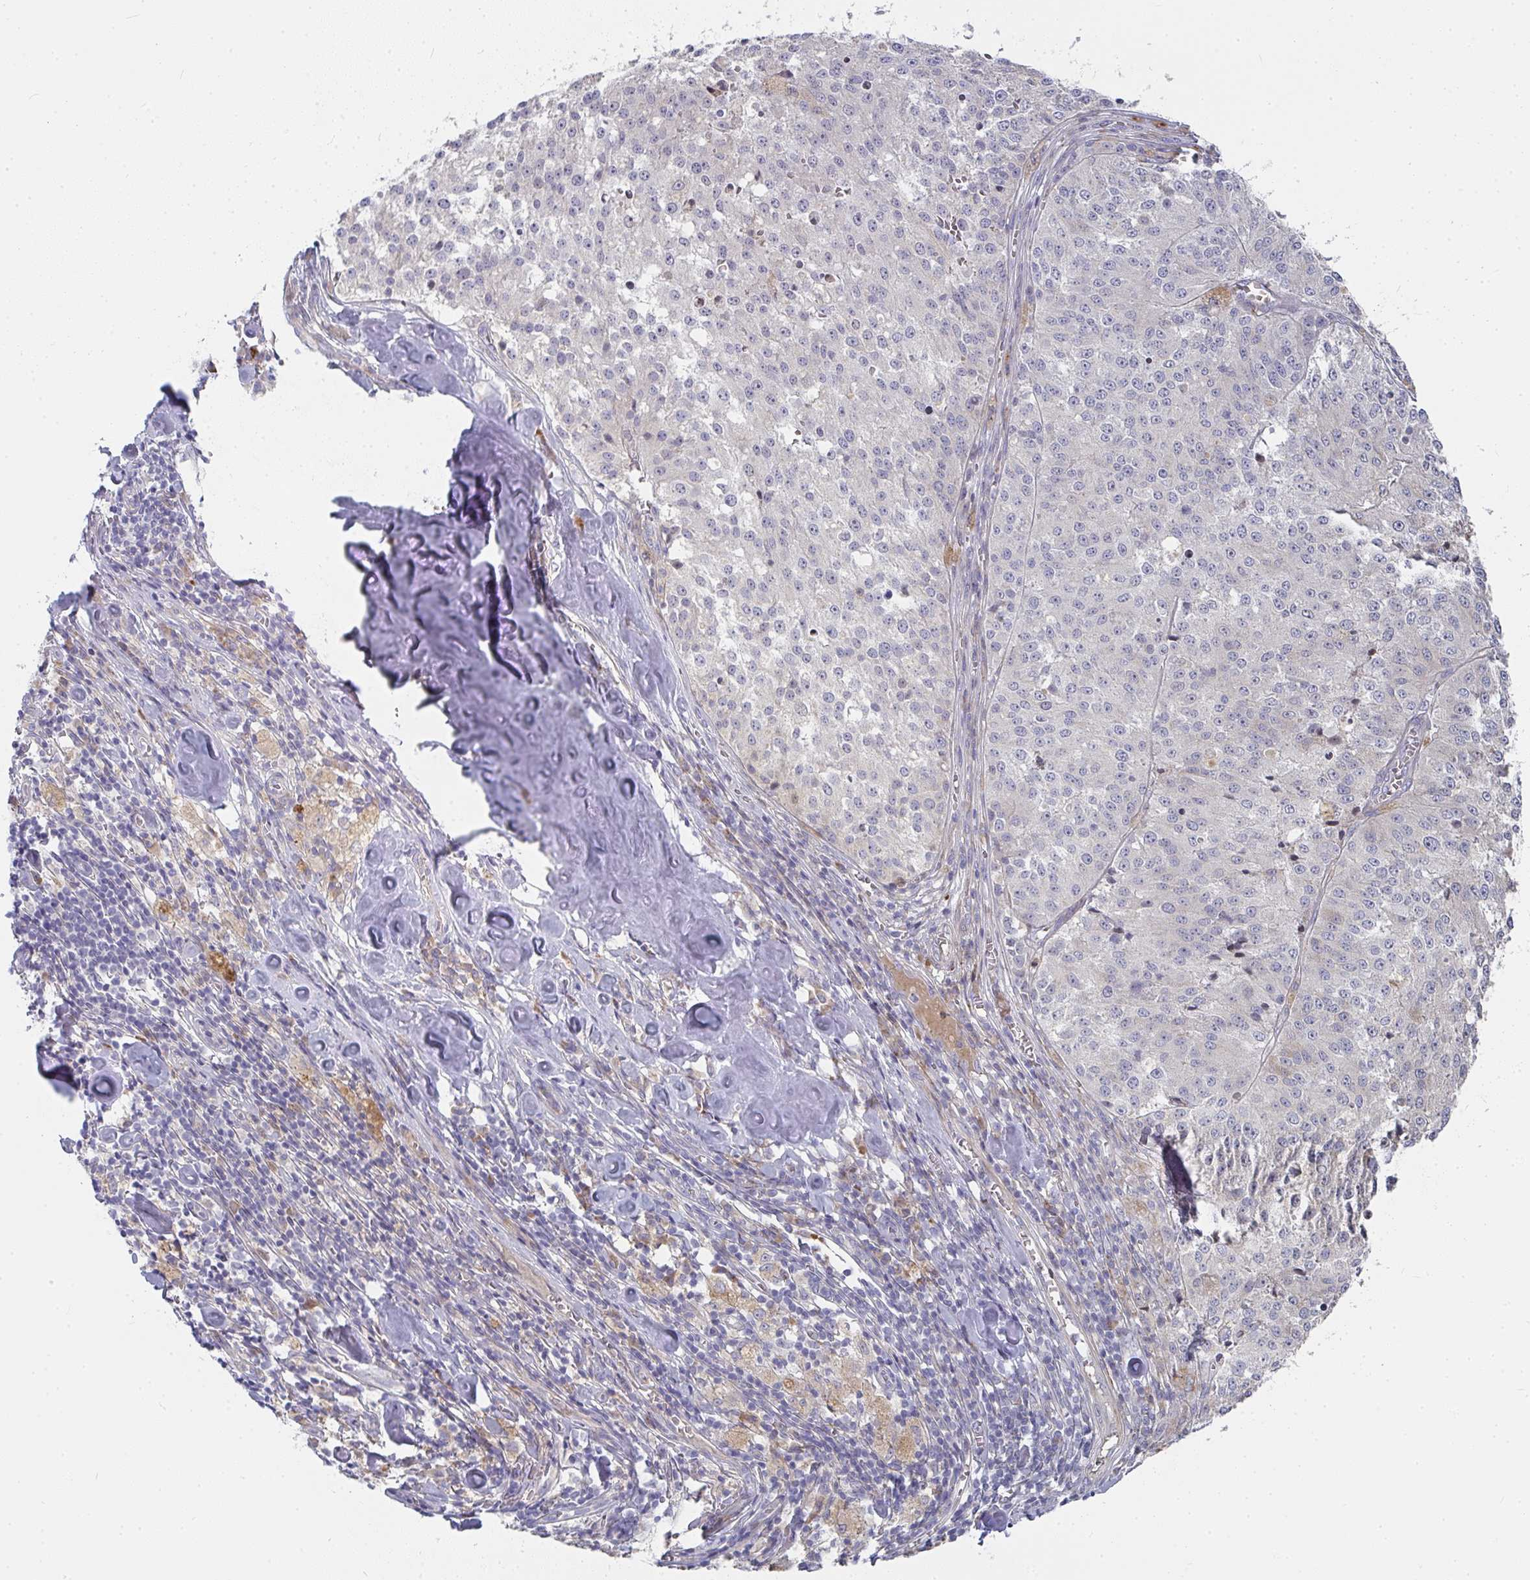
{"staining": {"intensity": "weak", "quantity": "25%-75%", "location": "nuclear"}, "tissue": "melanoma", "cell_type": "Tumor cells", "image_type": "cancer", "snomed": [{"axis": "morphology", "description": "Malignant melanoma, Metastatic site"}, {"axis": "topography", "description": "Lymph node"}], "caption": "DAB immunohistochemical staining of melanoma displays weak nuclear protein expression in approximately 25%-75% of tumor cells.", "gene": "RHEBL1", "patient": {"sex": "female", "age": 64}}